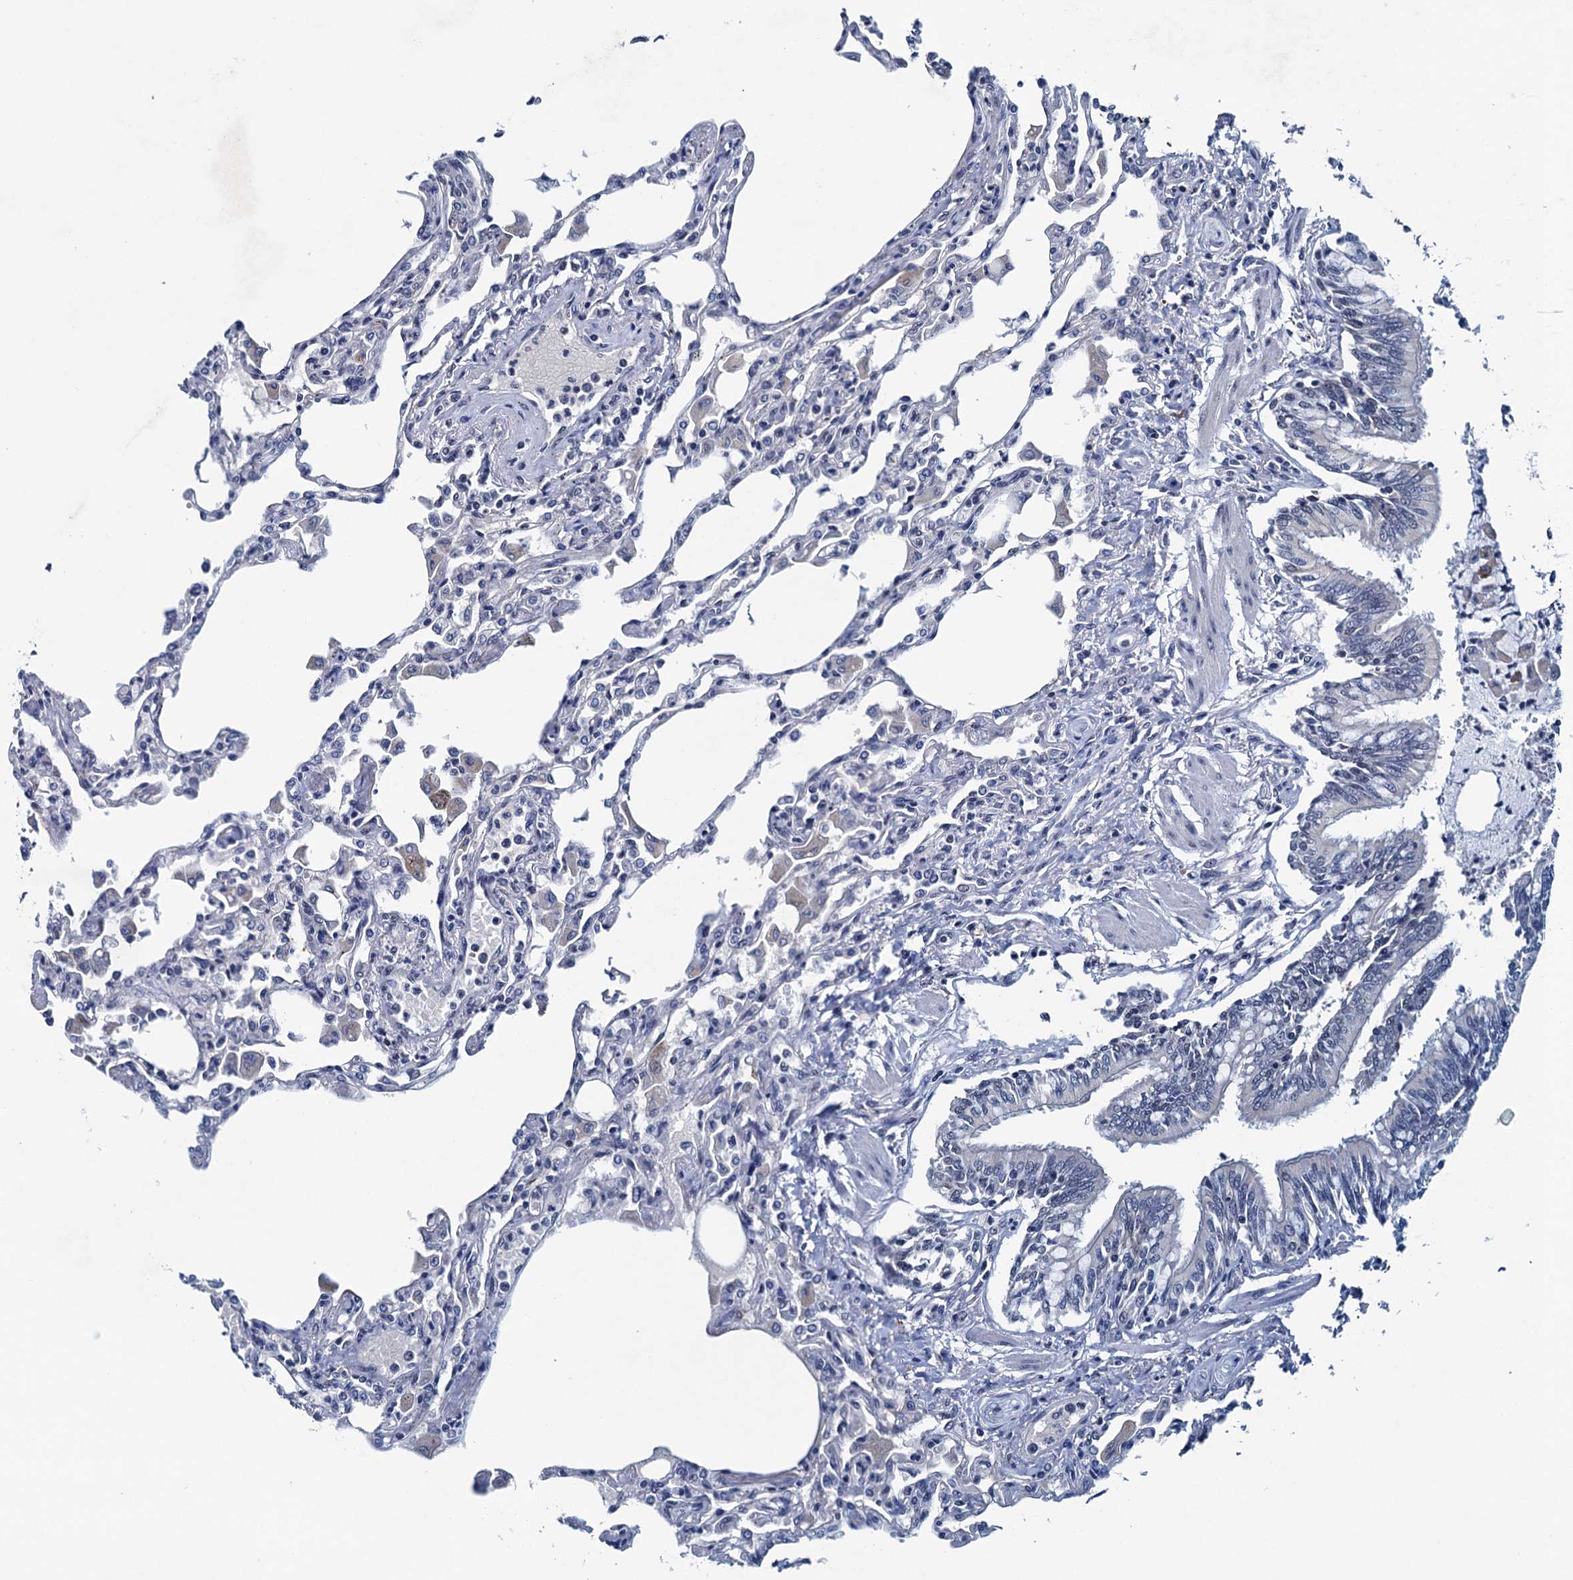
{"staining": {"intensity": "negative", "quantity": "none", "location": "none"}, "tissue": "lung", "cell_type": "Alveolar cells", "image_type": "normal", "snomed": [{"axis": "morphology", "description": "Normal tissue, NOS"}, {"axis": "topography", "description": "Bronchus"}, {"axis": "topography", "description": "Lung"}], "caption": "This image is of unremarkable lung stained with immunohistochemistry (IHC) to label a protein in brown with the nuclei are counter-stained blue. There is no positivity in alveolar cells.", "gene": "FNBP4", "patient": {"sex": "female", "age": 49}}